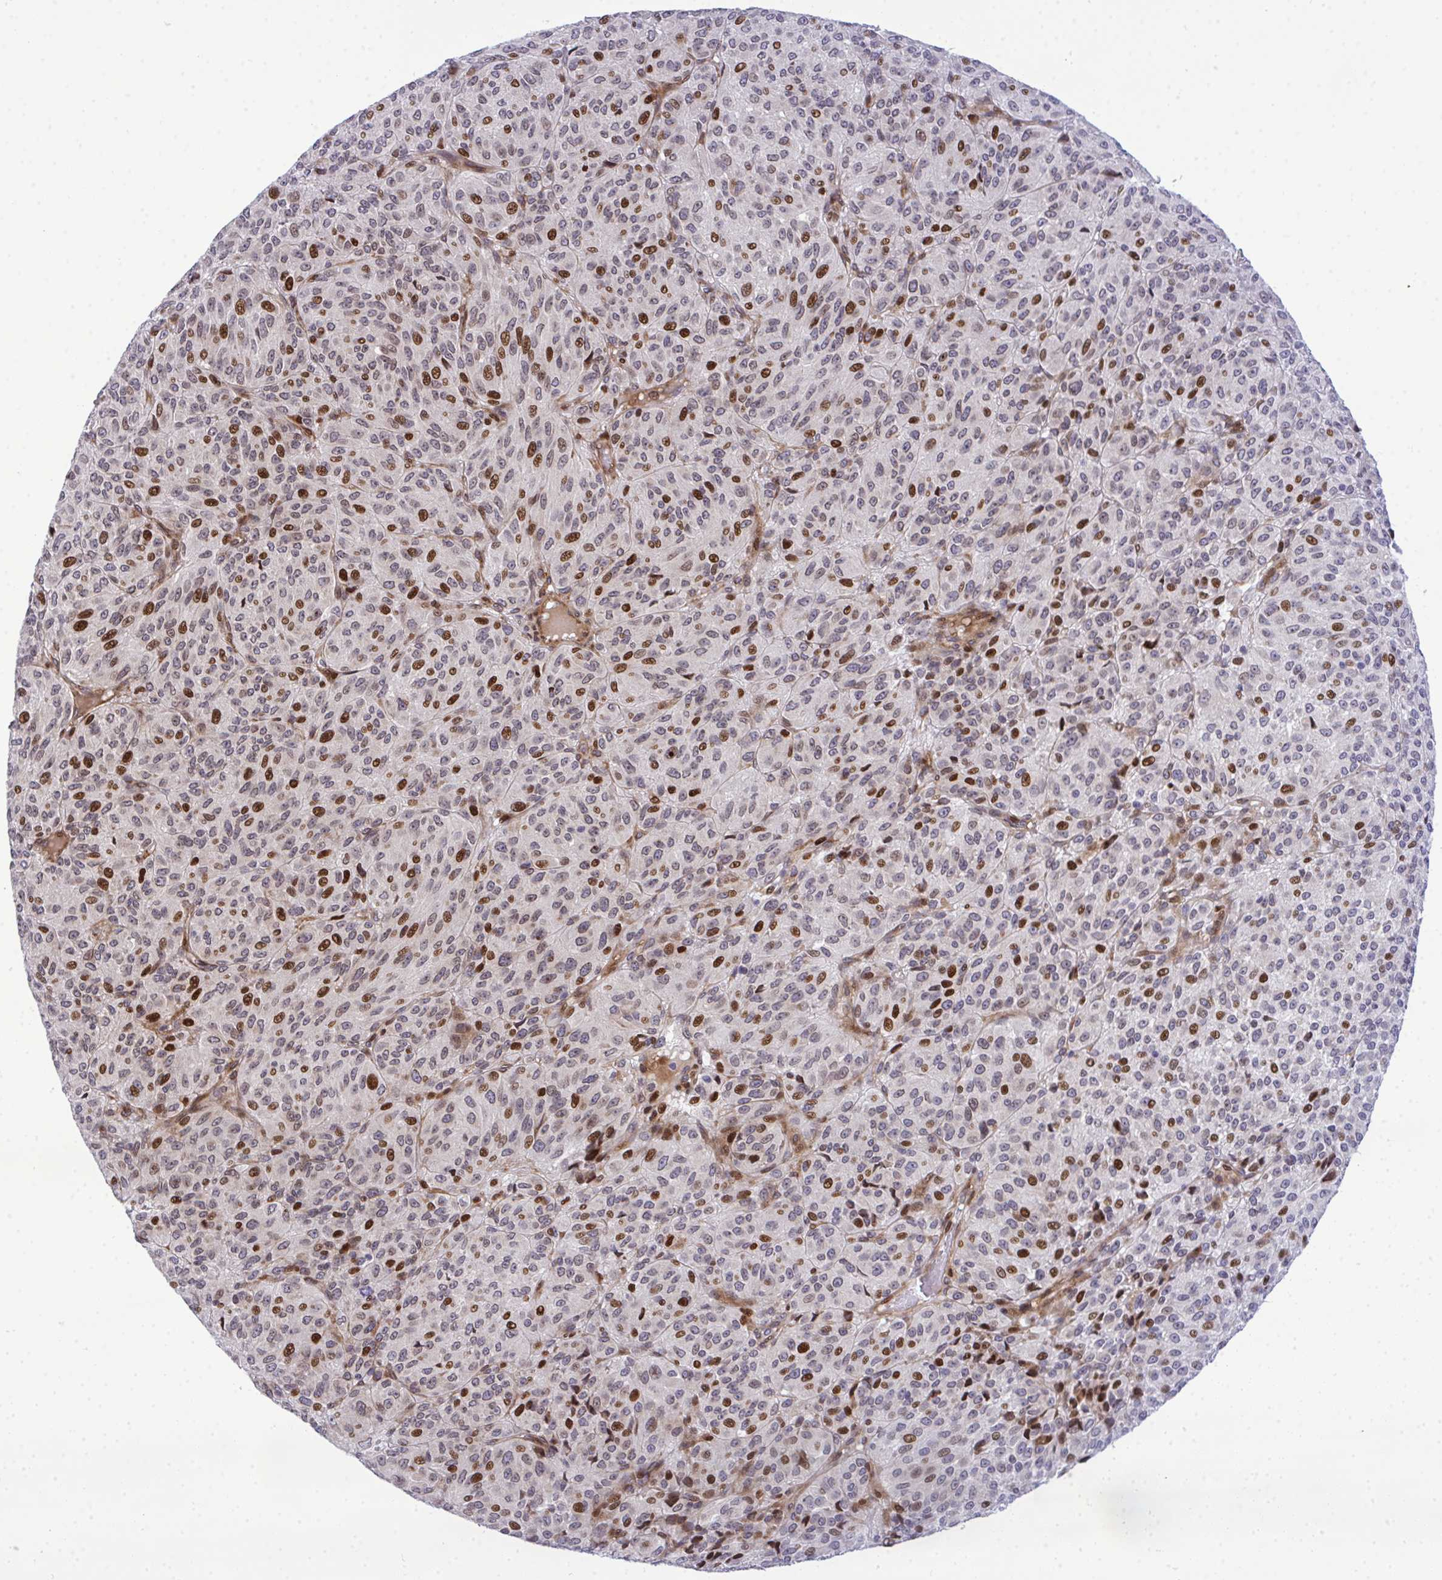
{"staining": {"intensity": "strong", "quantity": "25%-75%", "location": "nuclear"}, "tissue": "melanoma", "cell_type": "Tumor cells", "image_type": "cancer", "snomed": [{"axis": "morphology", "description": "Malignant melanoma, Metastatic site"}, {"axis": "topography", "description": "Brain"}], "caption": "This histopathology image displays immunohistochemistry staining of melanoma, with high strong nuclear staining in approximately 25%-75% of tumor cells.", "gene": "CASTOR2", "patient": {"sex": "female", "age": 56}}